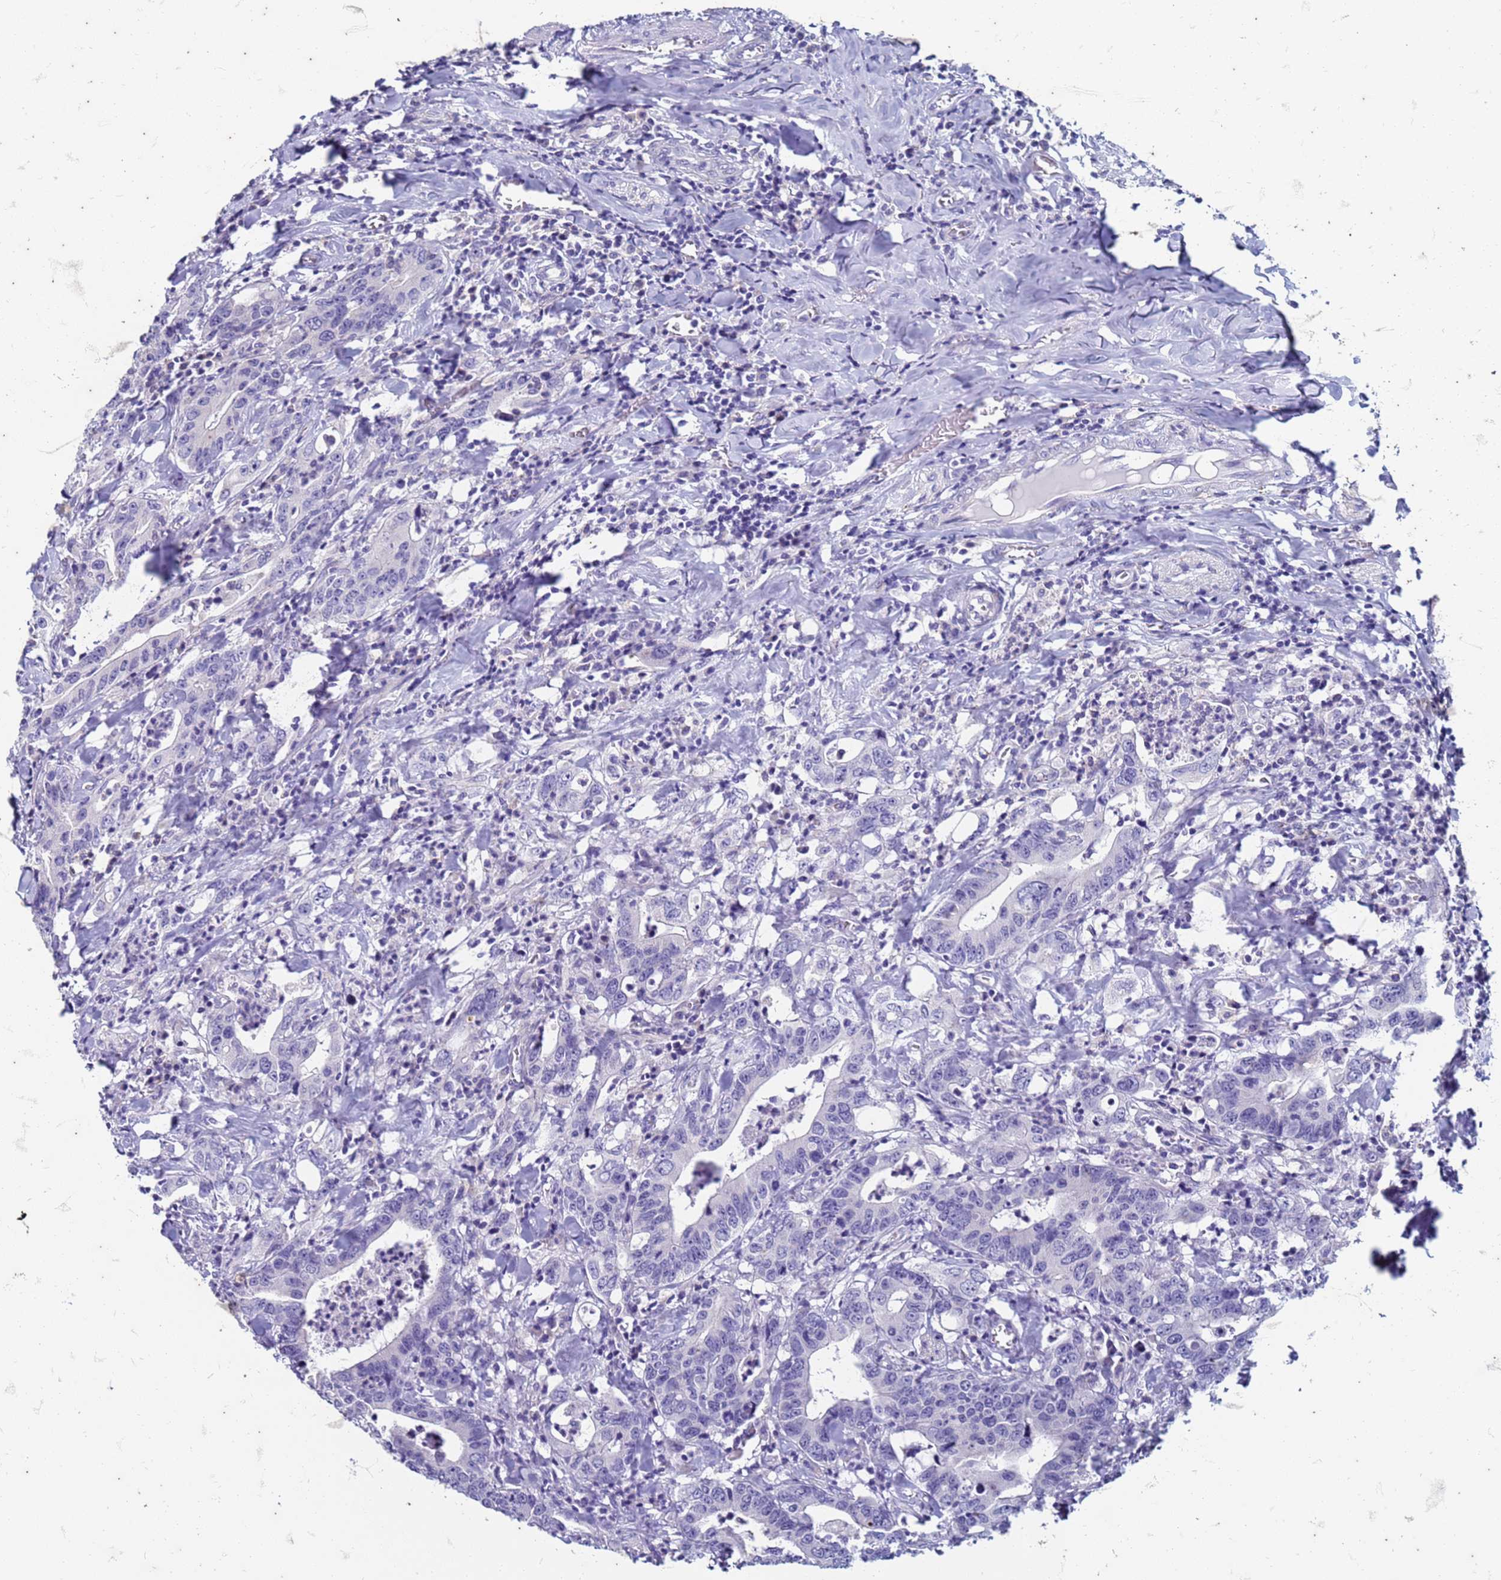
{"staining": {"intensity": "negative", "quantity": "none", "location": "none"}, "tissue": "colorectal cancer", "cell_type": "Tumor cells", "image_type": "cancer", "snomed": [{"axis": "morphology", "description": "Adenocarcinoma, NOS"}, {"axis": "topography", "description": "Colon"}], "caption": "An image of human colorectal cancer (adenocarcinoma) is negative for staining in tumor cells.", "gene": "SUCO", "patient": {"sex": "female", "age": 75}}